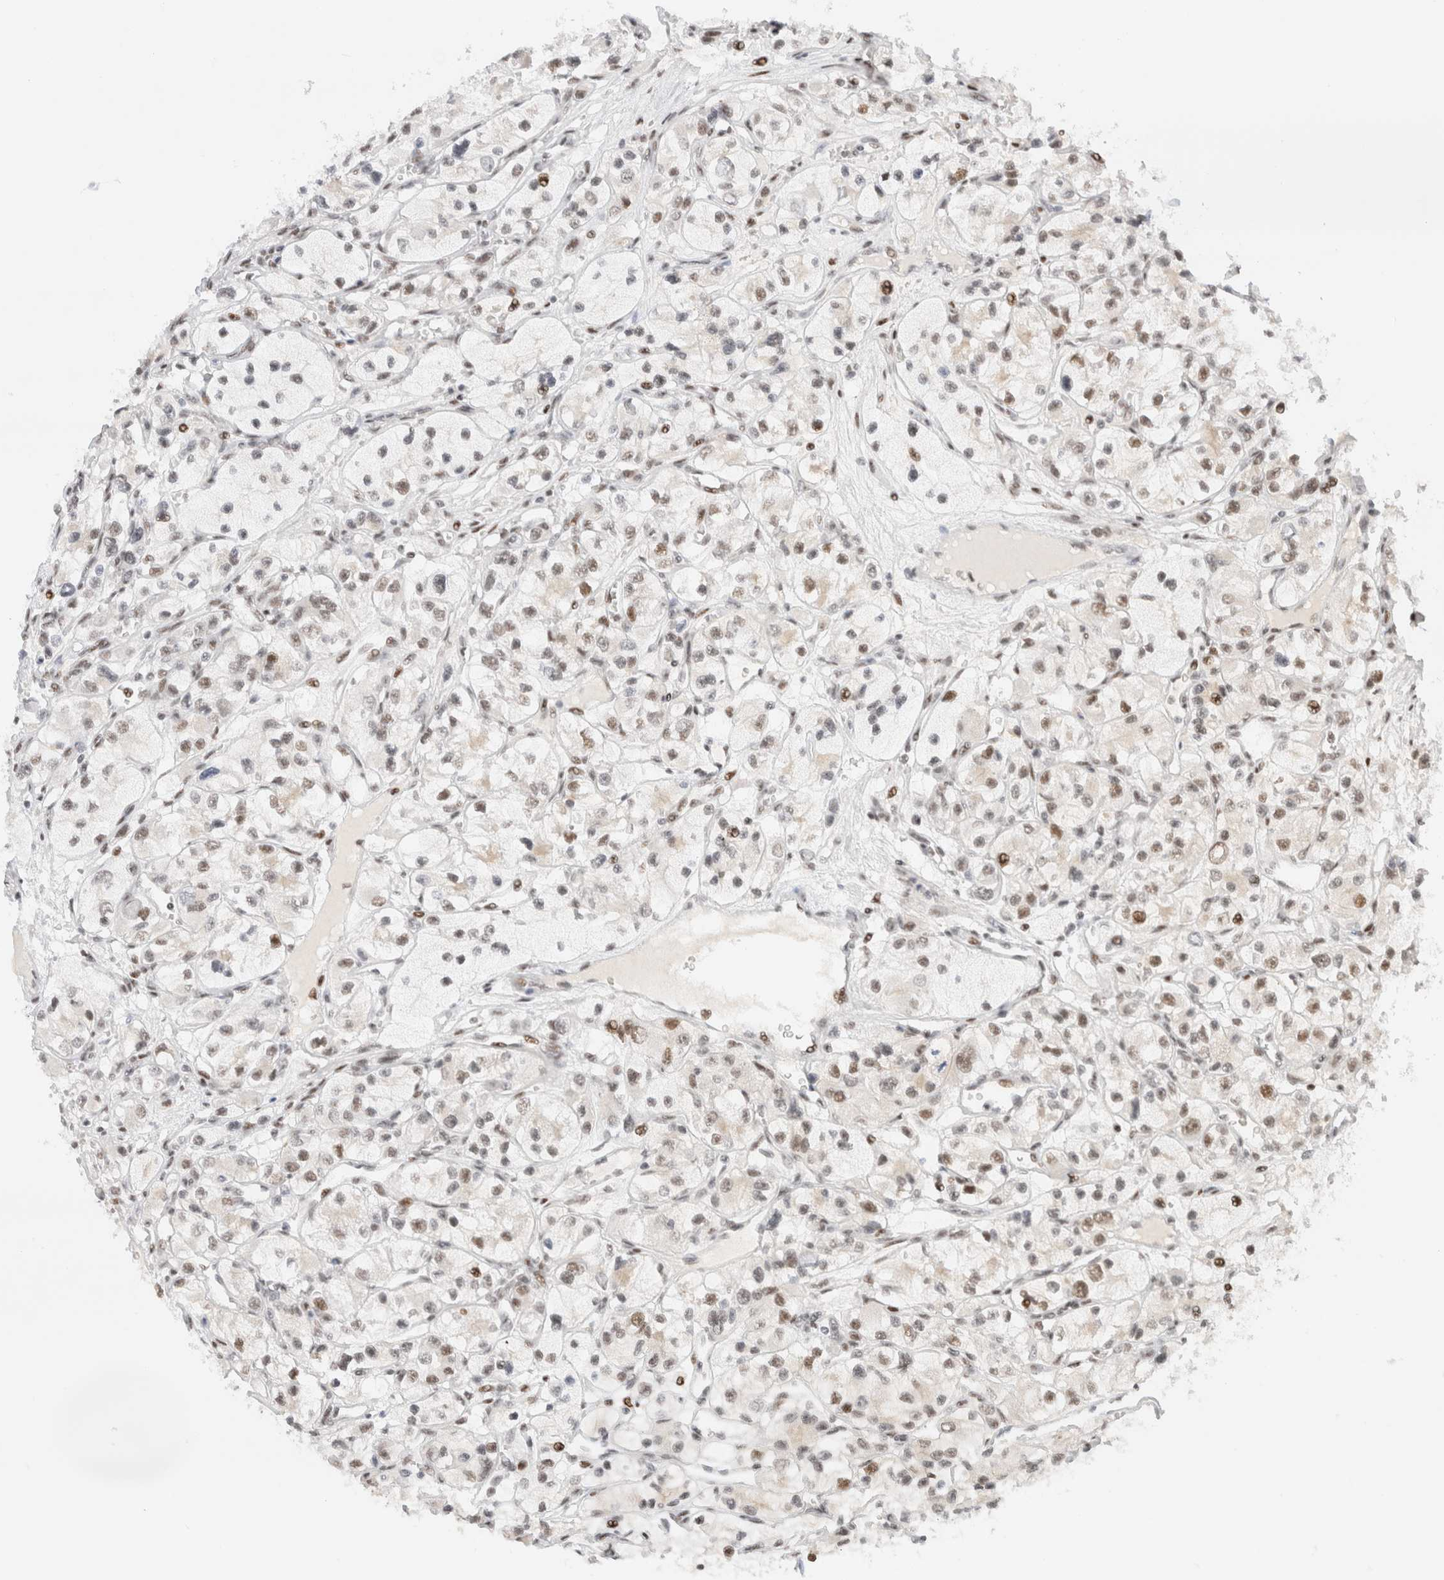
{"staining": {"intensity": "weak", "quantity": ">75%", "location": "nuclear"}, "tissue": "renal cancer", "cell_type": "Tumor cells", "image_type": "cancer", "snomed": [{"axis": "morphology", "description": "Adenocarcinoma, NOS"}, {"axis": "topography", "description": "Kidney"}], "caption": "Protein positivity by IHC demonstrates weak nuclear staining in approximately >75% of tumor cells in adenocarcinoma (renal).", "gene": "ZNF282", "patient": {"sex": "female", "age": 57}}